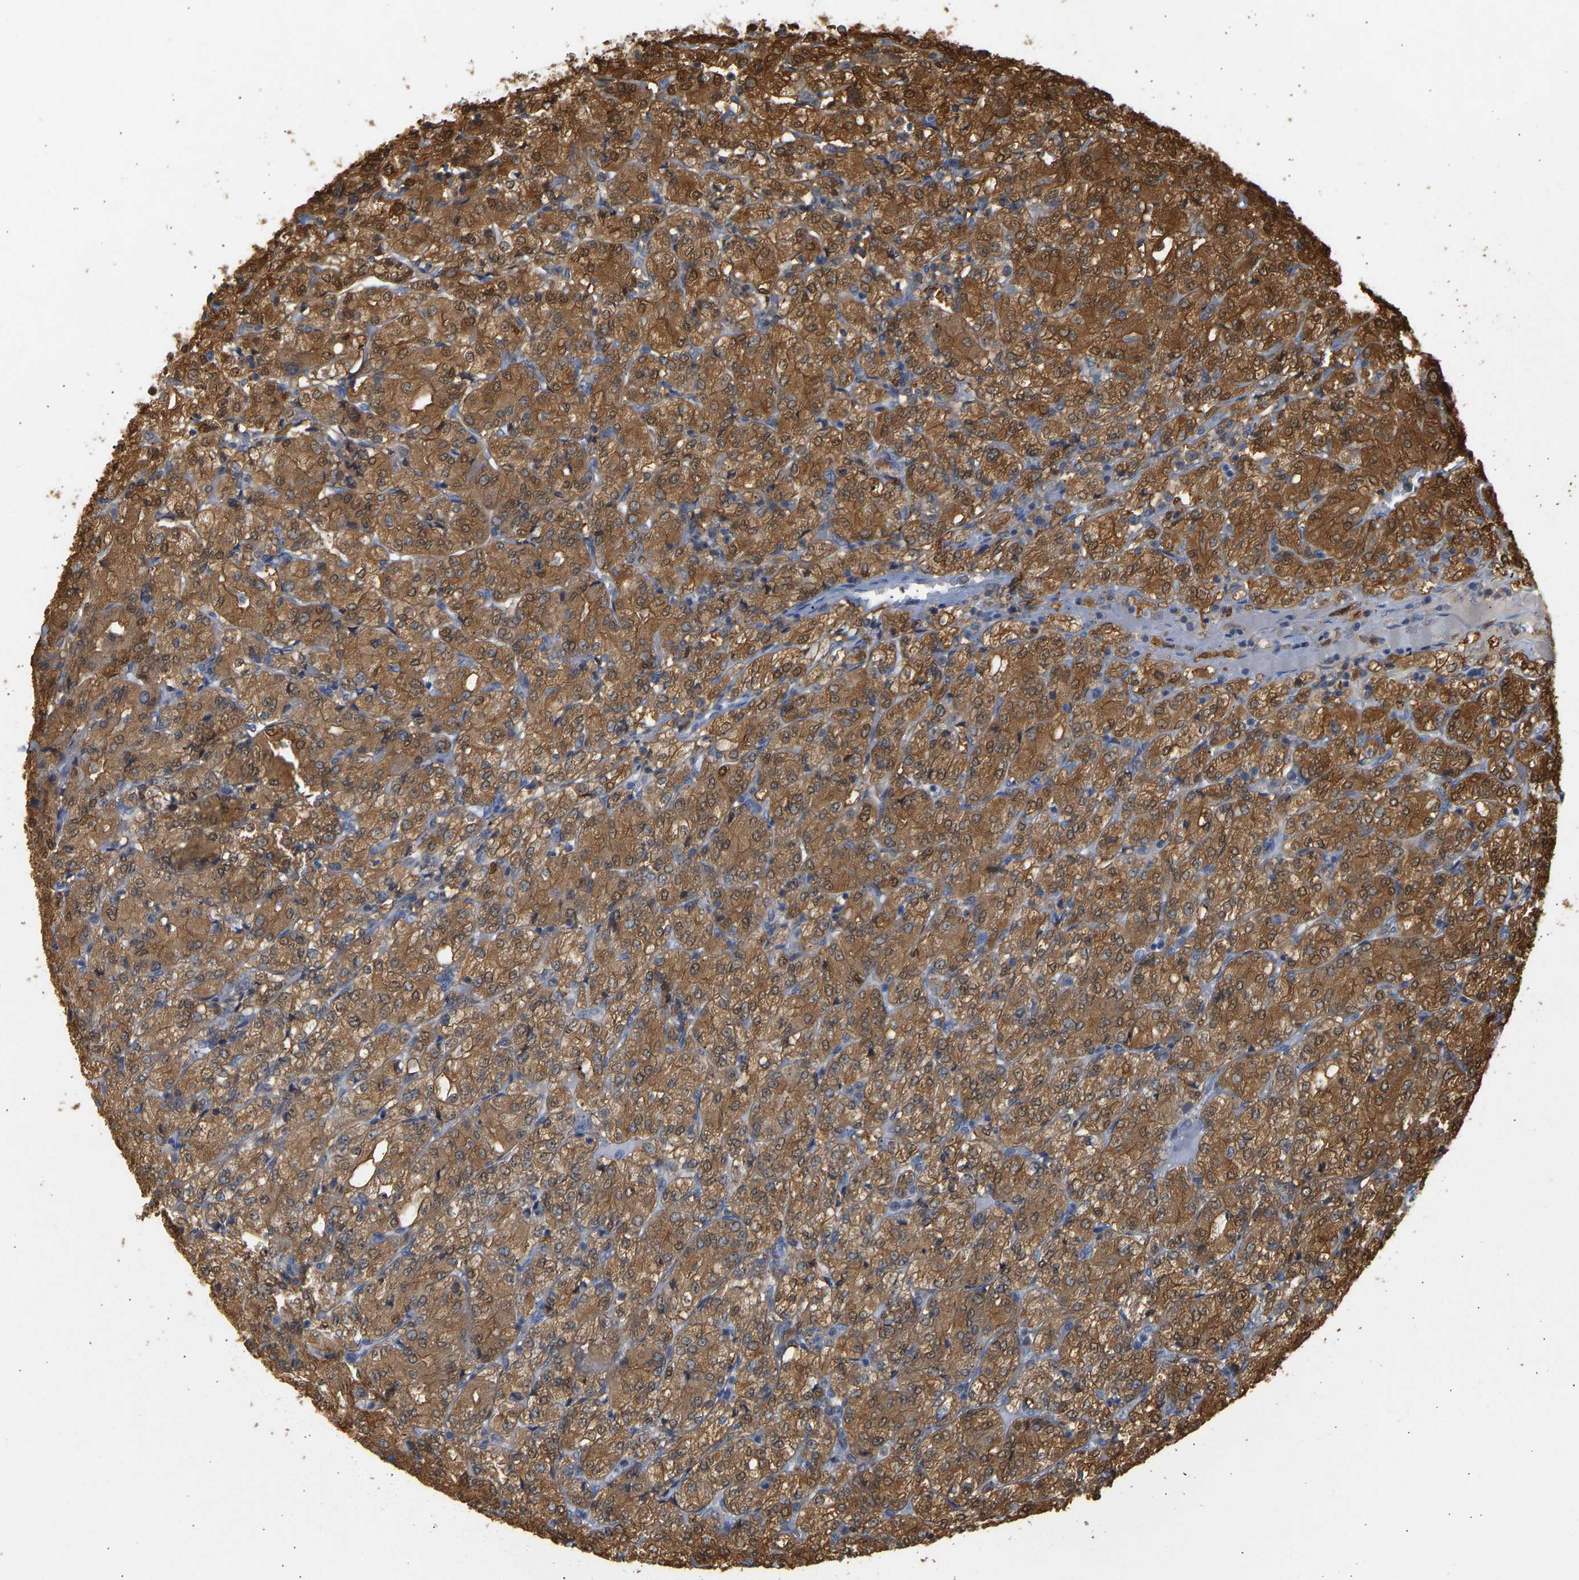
{"staining": {"intensity": "strong", "quantity": ">75%", "location": "cytoplasmic/membranous"}, "tissue": "renal cancer", "cell_type": "Tumor cells", "image_type": "cancer", "snomed": [{"axis": "morphology", "description": "Adenocarcinoma, NOS"}, {"axis": "topography", "description": "Kidney"}], "caption": "Renal adenocarcinoma tissue exhibits strong cytoplasmic/membranous expression in approximately >75% of tumor cells, visualized by immunohistochemistry.", "gene": "ENO1", "patient": {"sex": "male", "age": 77}}